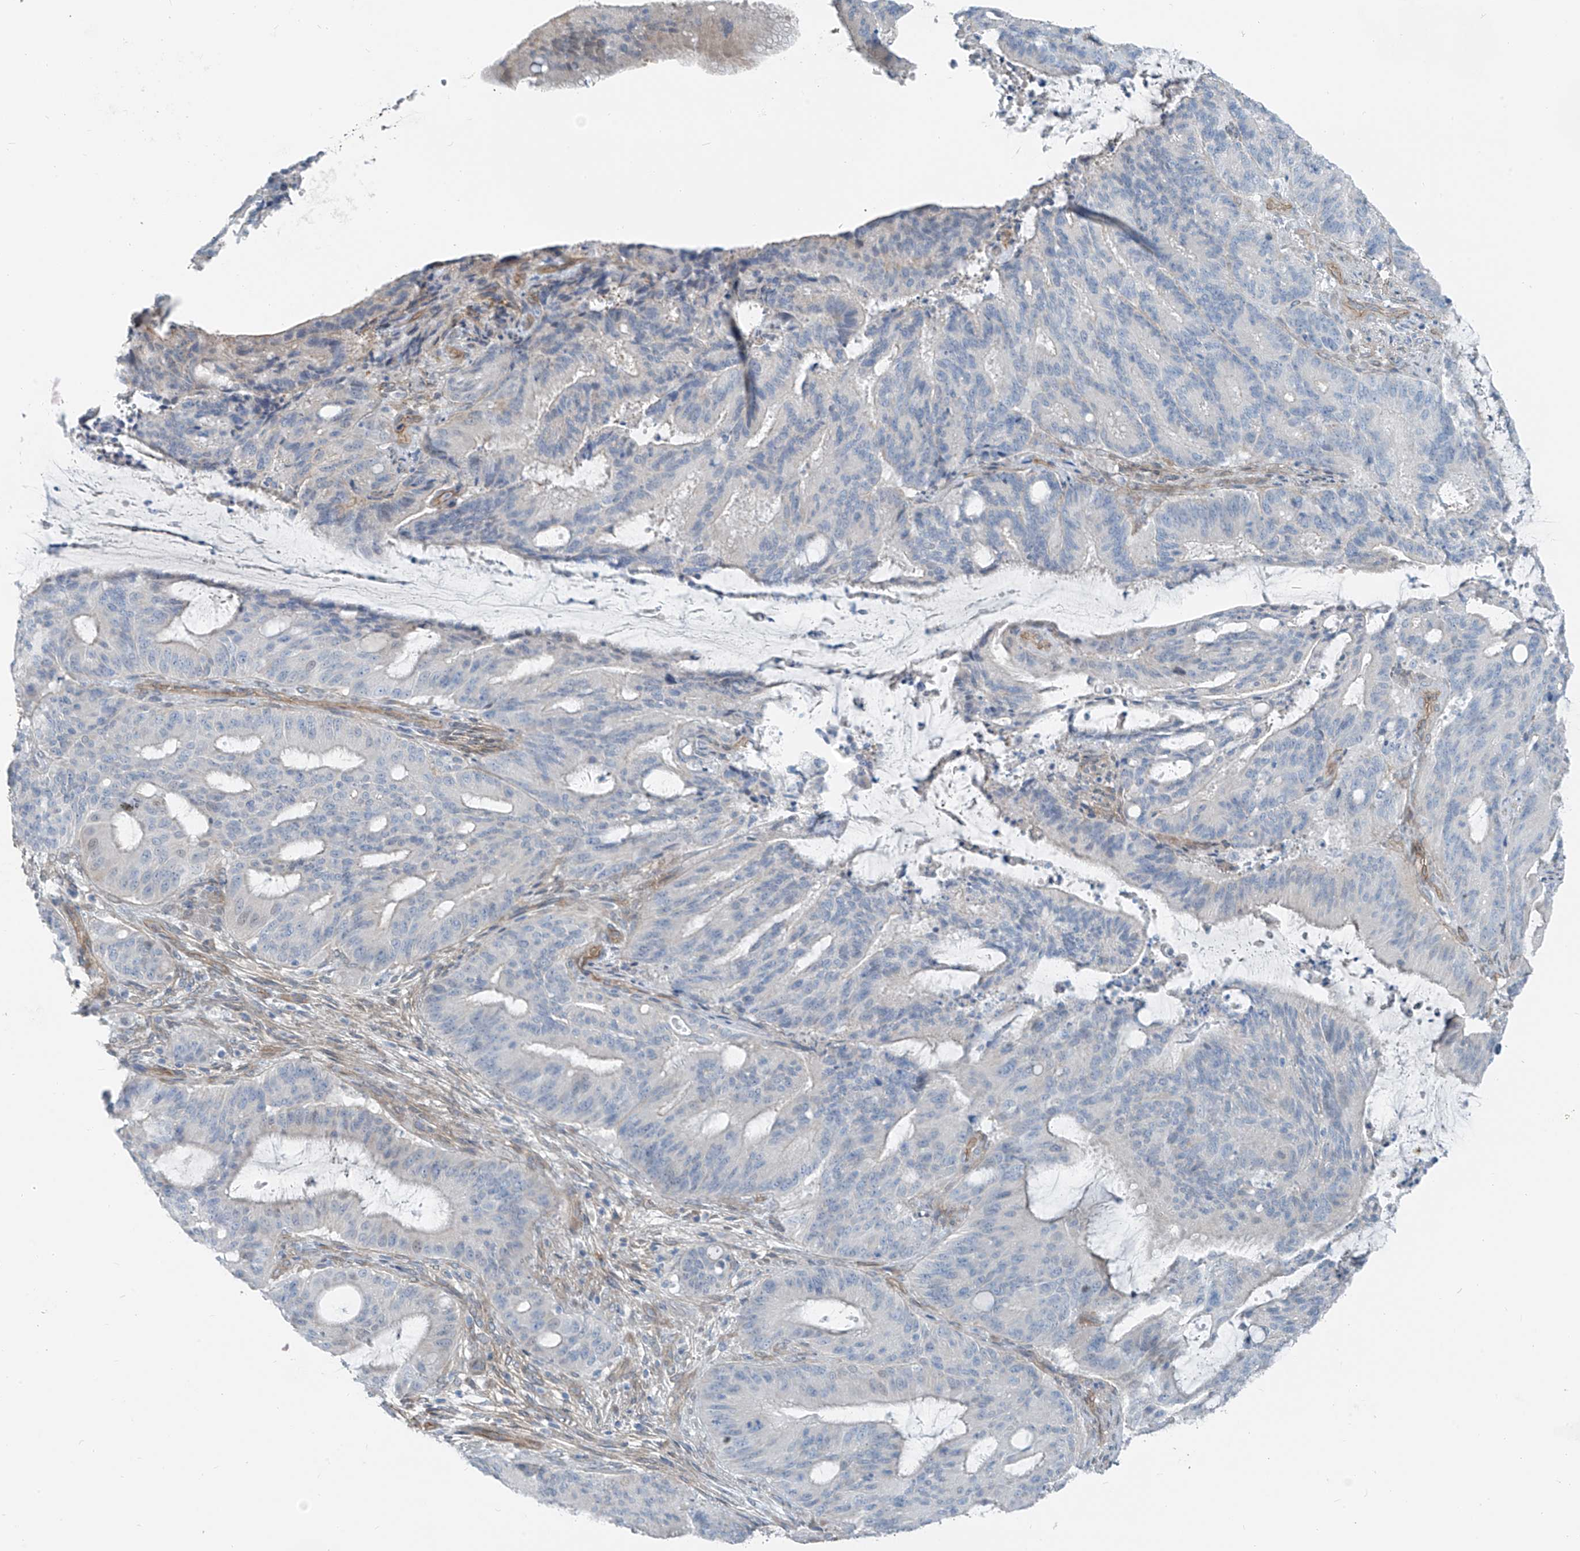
{"staining": {"intensity": "negative", "quantity": "none", "location": "none"}, "tissue": "liver cancer", "cell_type": "Tumor cells", "image_type": "cancer", "snomed": [{"axis": "morphology", "description": "Normal tissue, NOS"}, {"axis": "morphology", "description": "Cholangiocarcinoma"}, {"axis": "topography", "description": "Liver"}, {"axis": "topography", "description": "Peripheral nerve tissue"}], "caption": "High magnification brightfield microscopy of liver cholangiocarcinoma stained with DAB (3,3'-diaminobenzidine) (brown) and counterstained with hematoxylin (blue): tumor cells show no significant staining. (Brightfield microscopy of DAB (3,3'-diaminobenzidine) IHC at high magnification).", "gene": "TNS2", "patient": {"sex": "female", "age": 73}}